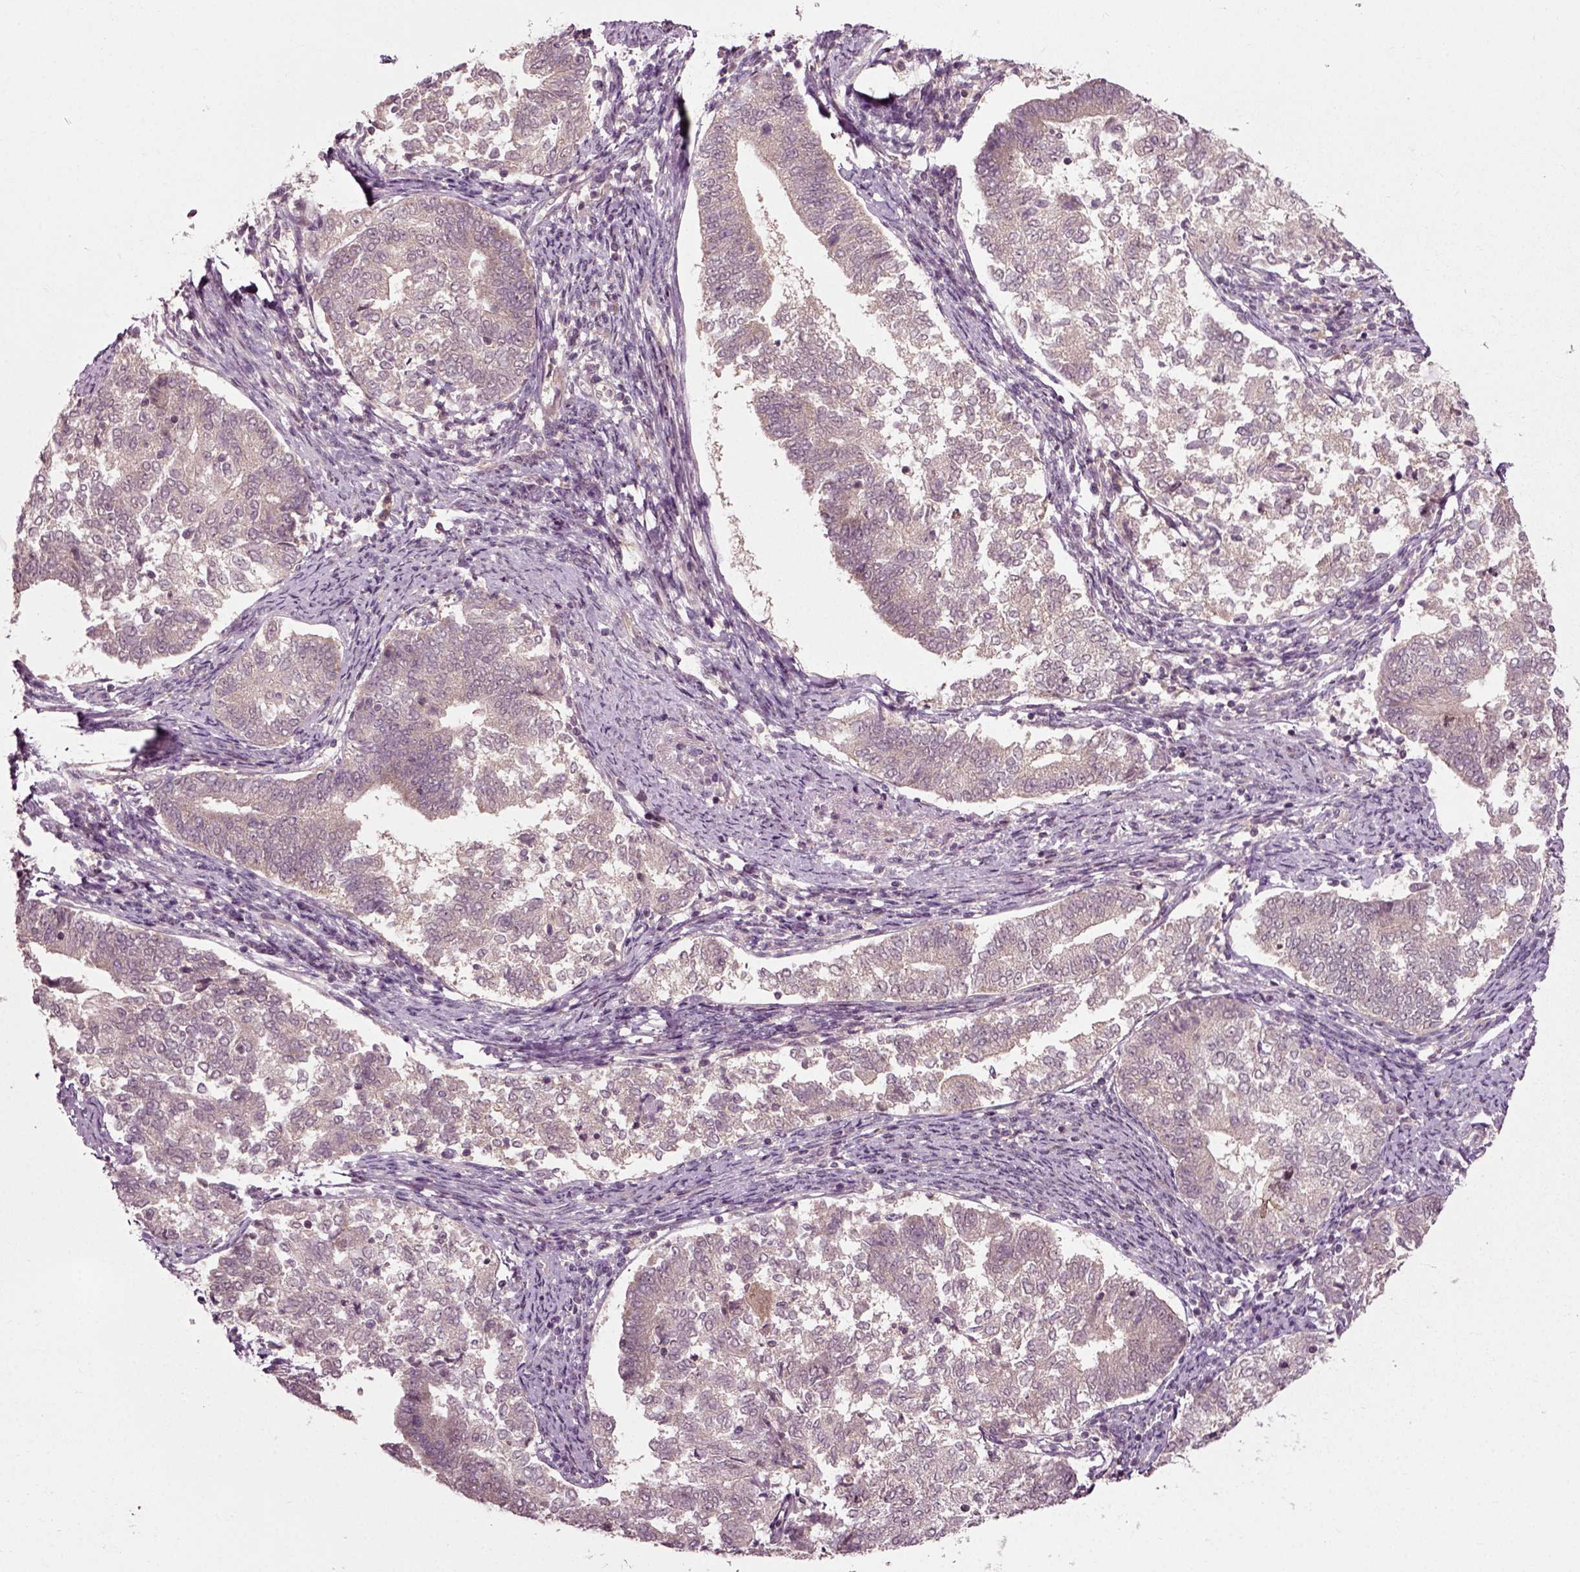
{"staining": {"intensity": "negative", "quantity": "none", "location": "none"}, "tissue": "endometrial cancer", "cell_type": "Tumor cells", "image_type": "cancer", "snomed": [{"axis": "morphology", "description": "Adenocarcinoma, NOS"}, {"axis": "topography", "description": "Endometrium"}], "caption": "A high-resolution image shows immunohistochemistry staining of endometrial cancer (adenocarcinoma), which displays no significant expression in tumor cells.", "gene": "PLCD3", "patient": {"sex": "female", "age": 65}}